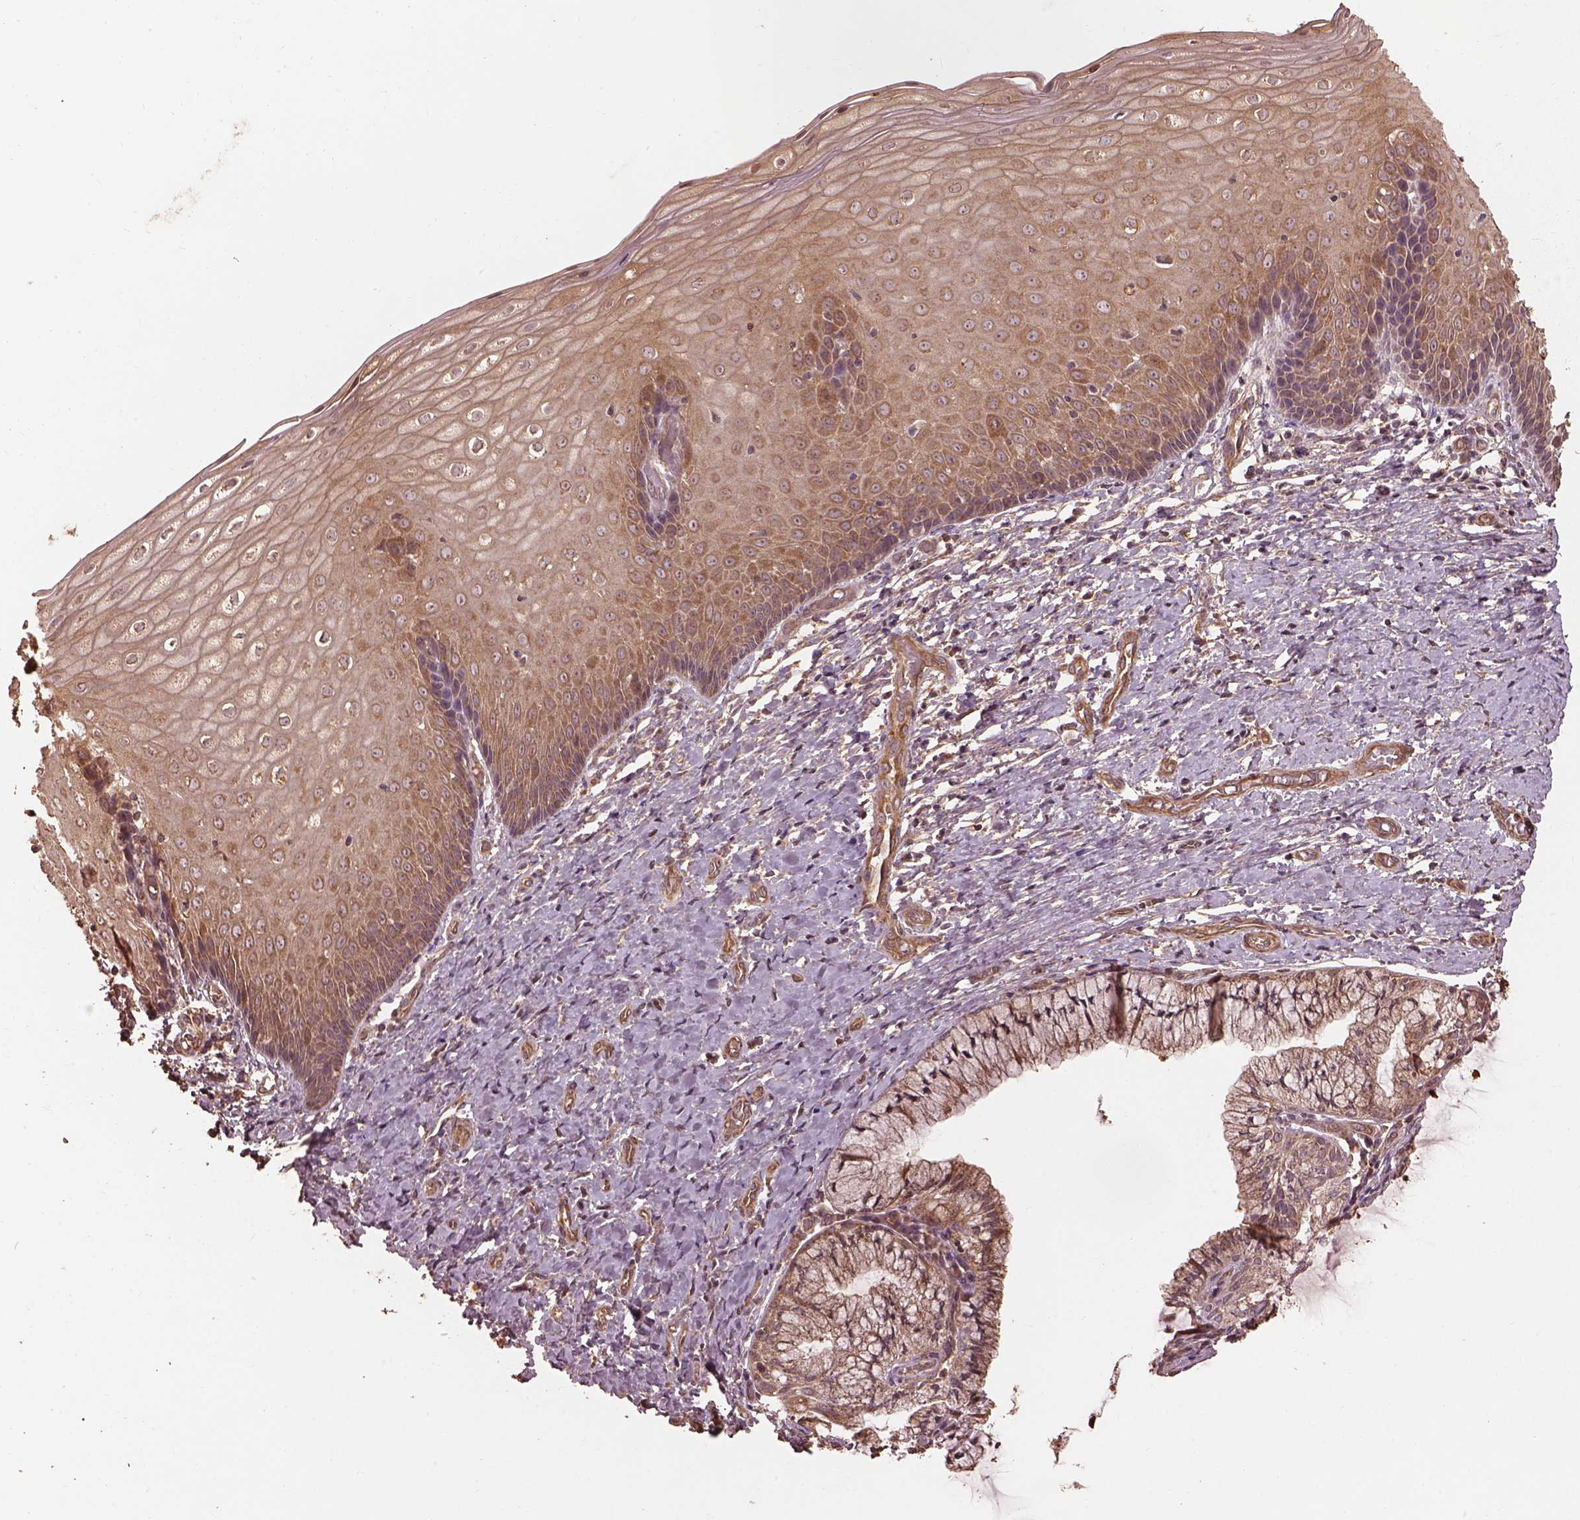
{"staining": {"intensity": "moderate", "quantity": "25%-75%", "location": "cytoplasmic/membranous"}, "tissue": "cervix", "cell_type": "Glandular cells", "image_type": "normal", "snomed": [{"axis": "morphology", "description": "Normal tissue, NOS"}, {"axis": "topography", "description": "Cervix"}], "caption": "Cervix stained with DAB (3,3'-diaminobenzidine) immunohistochemistry exhibits medium levels of moderate cytoplasmic/membranous staining in about 25%-75% of glandular cells.", "gene": "METTL4", "patient": {"sex": "female", "age": 37}}